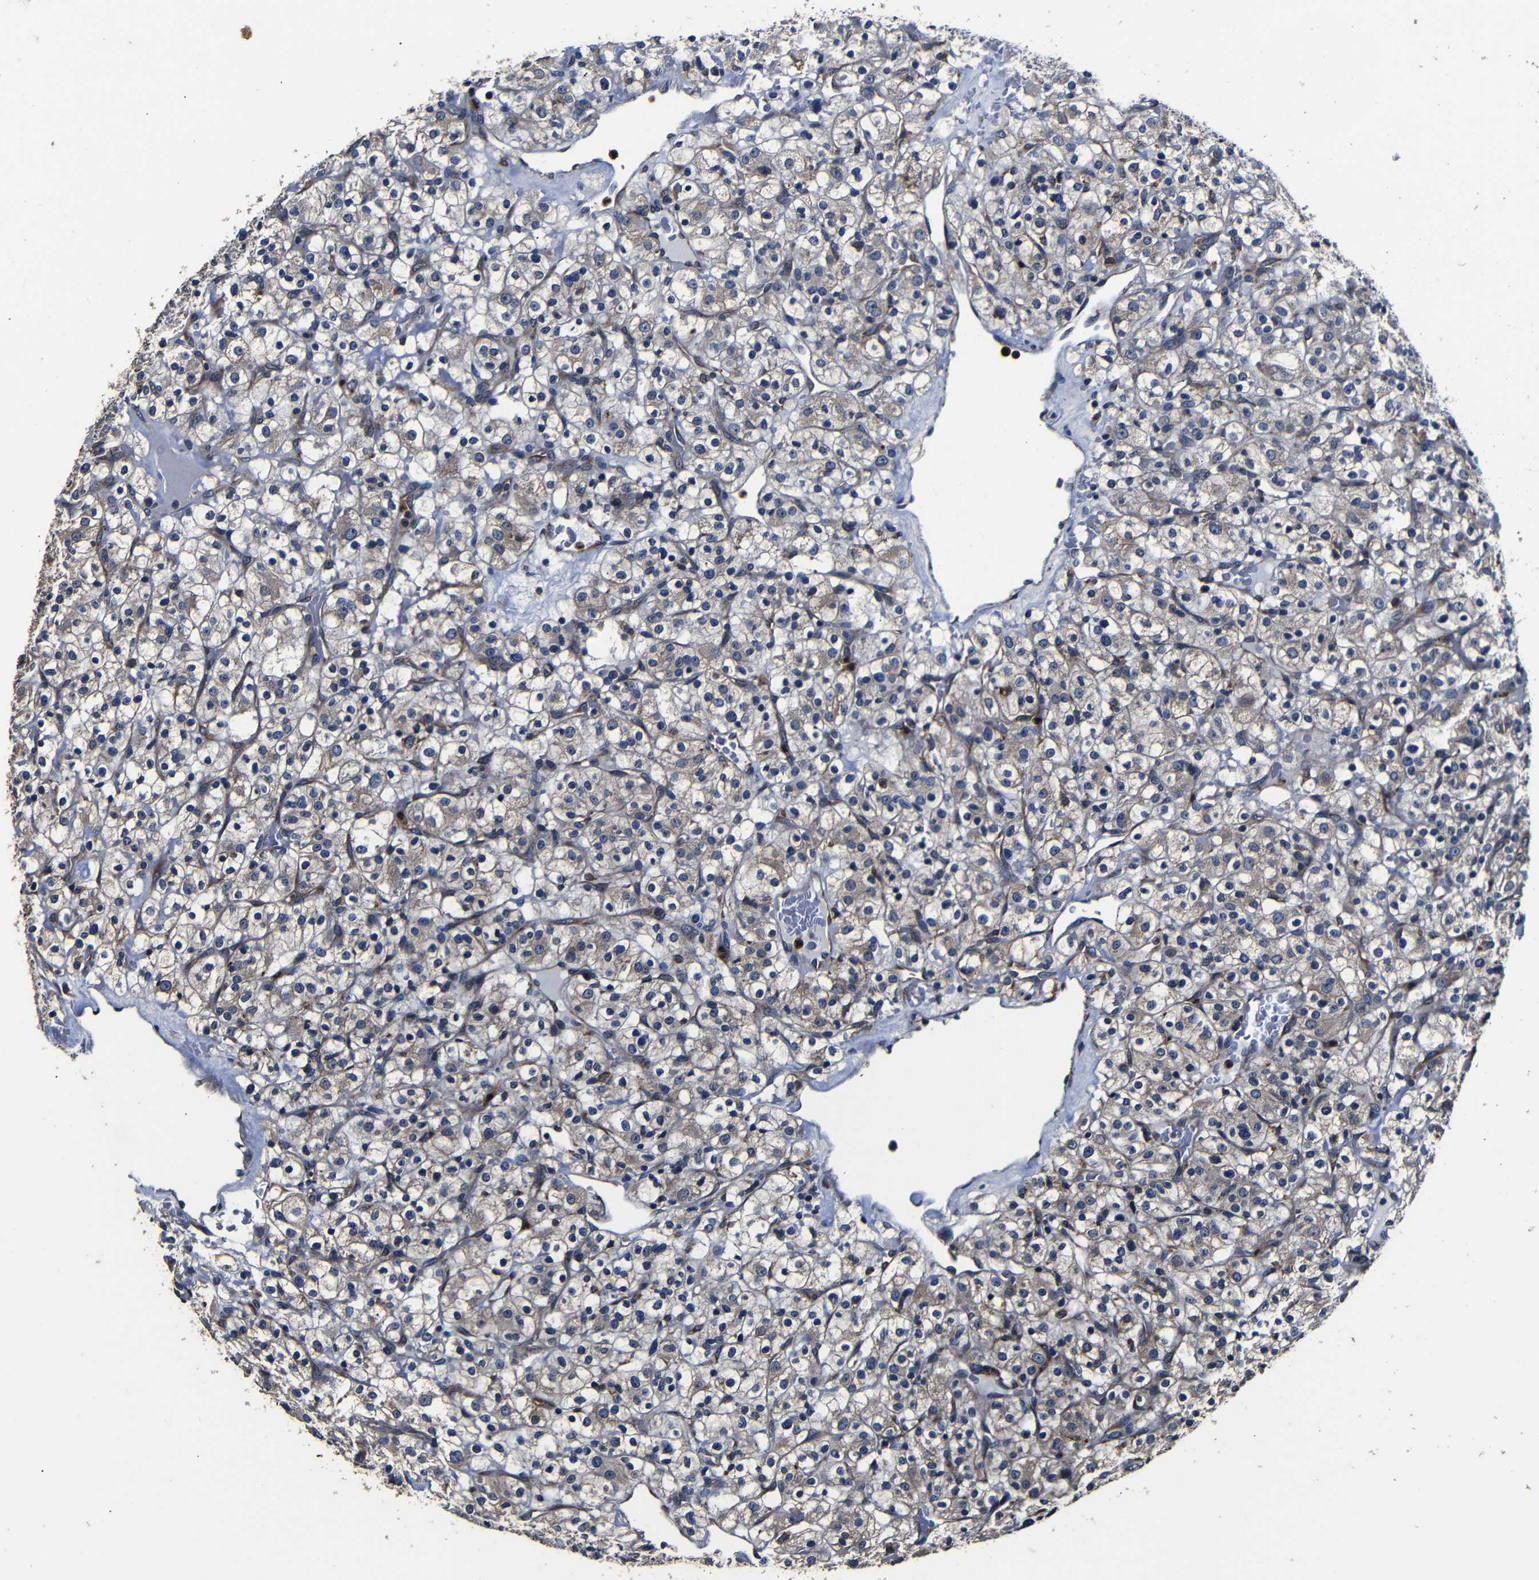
{"staining": {"intensity": "weak", "quantity": "25%-75%", "location": "cytoplasmic/membranous"}, "tissue": "renal cancer", "cell_type": "Tumor cells", "image_type": "cancer", "snomed": [{"axis": "morphology", "description": "Normal tissue, NOS"}, {"axis": "morphology", "description": "Adenocarcinoma, NOS"}, {"axis": "topography", "description": "Kidney"}], "caption": "High-magnification brightfield microscopy of adenocarcinoma (renal) stained with DAB (3,3'-diaminobenzidine) (brown) and counterstained with hematoxylin (blue). tumor cells exhibit weak cytoplasmic/membranous expression is identified in approximately25%-75% of cells.", "gene": "SCN9A", "patient": {"sex": "female", "age": 72}}